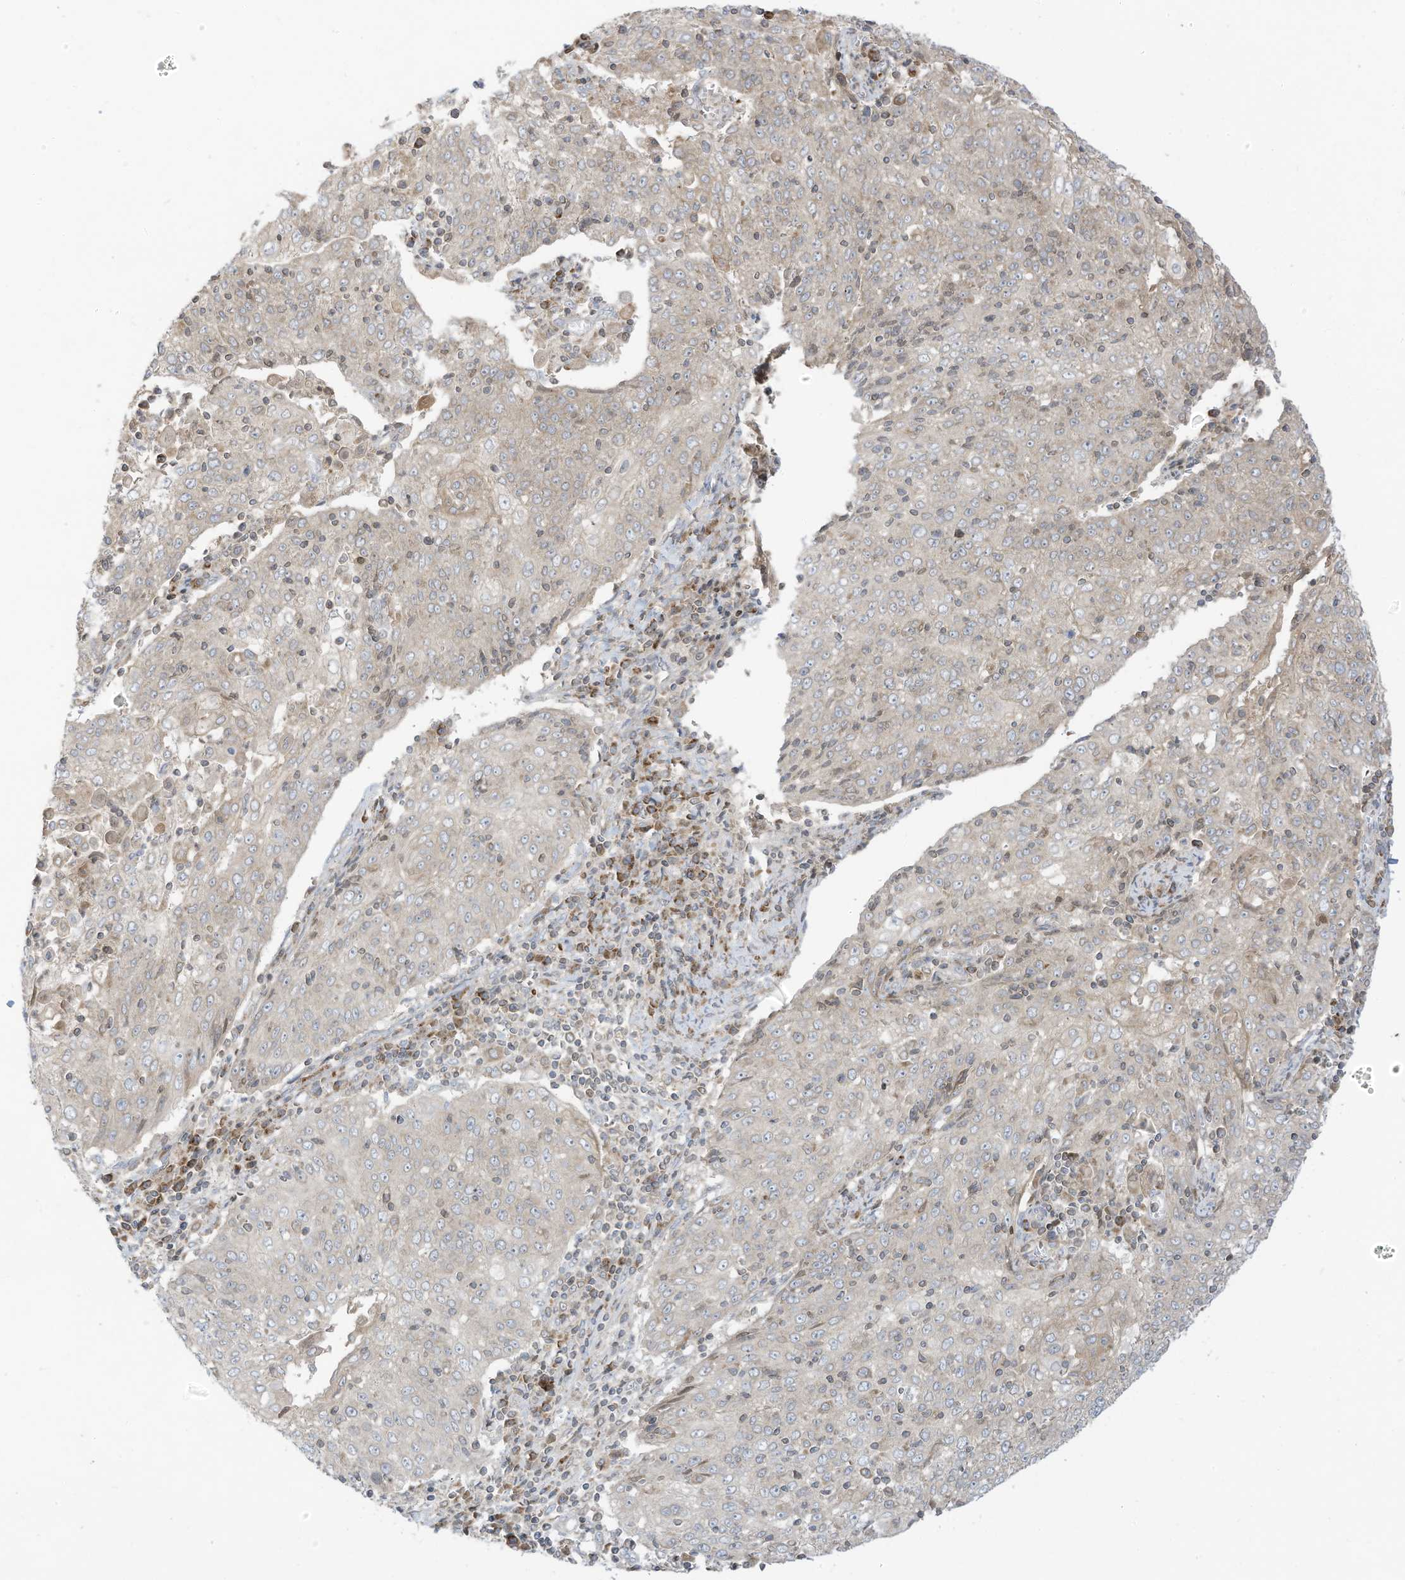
{"staining": {"intensity": "weak", "quantity": "<25%", "location": "cytoplasmic/membranous"}, "tissue": "cervical cancer", "cell_type": "Tumor cells", "image_type": "cancer", "snomed": [{"axis": "morphology", "description": "Squamous cell carcinoma, NOS"}, {"axis": "topography", "description": "Cervix"}], "caption": "A micrograph of human cervical cancer (squamous cell carcinoma) is negative for staining in tumor cells.", "gene": "CGAS", "patient": {"sex": "female", "age": 48}}